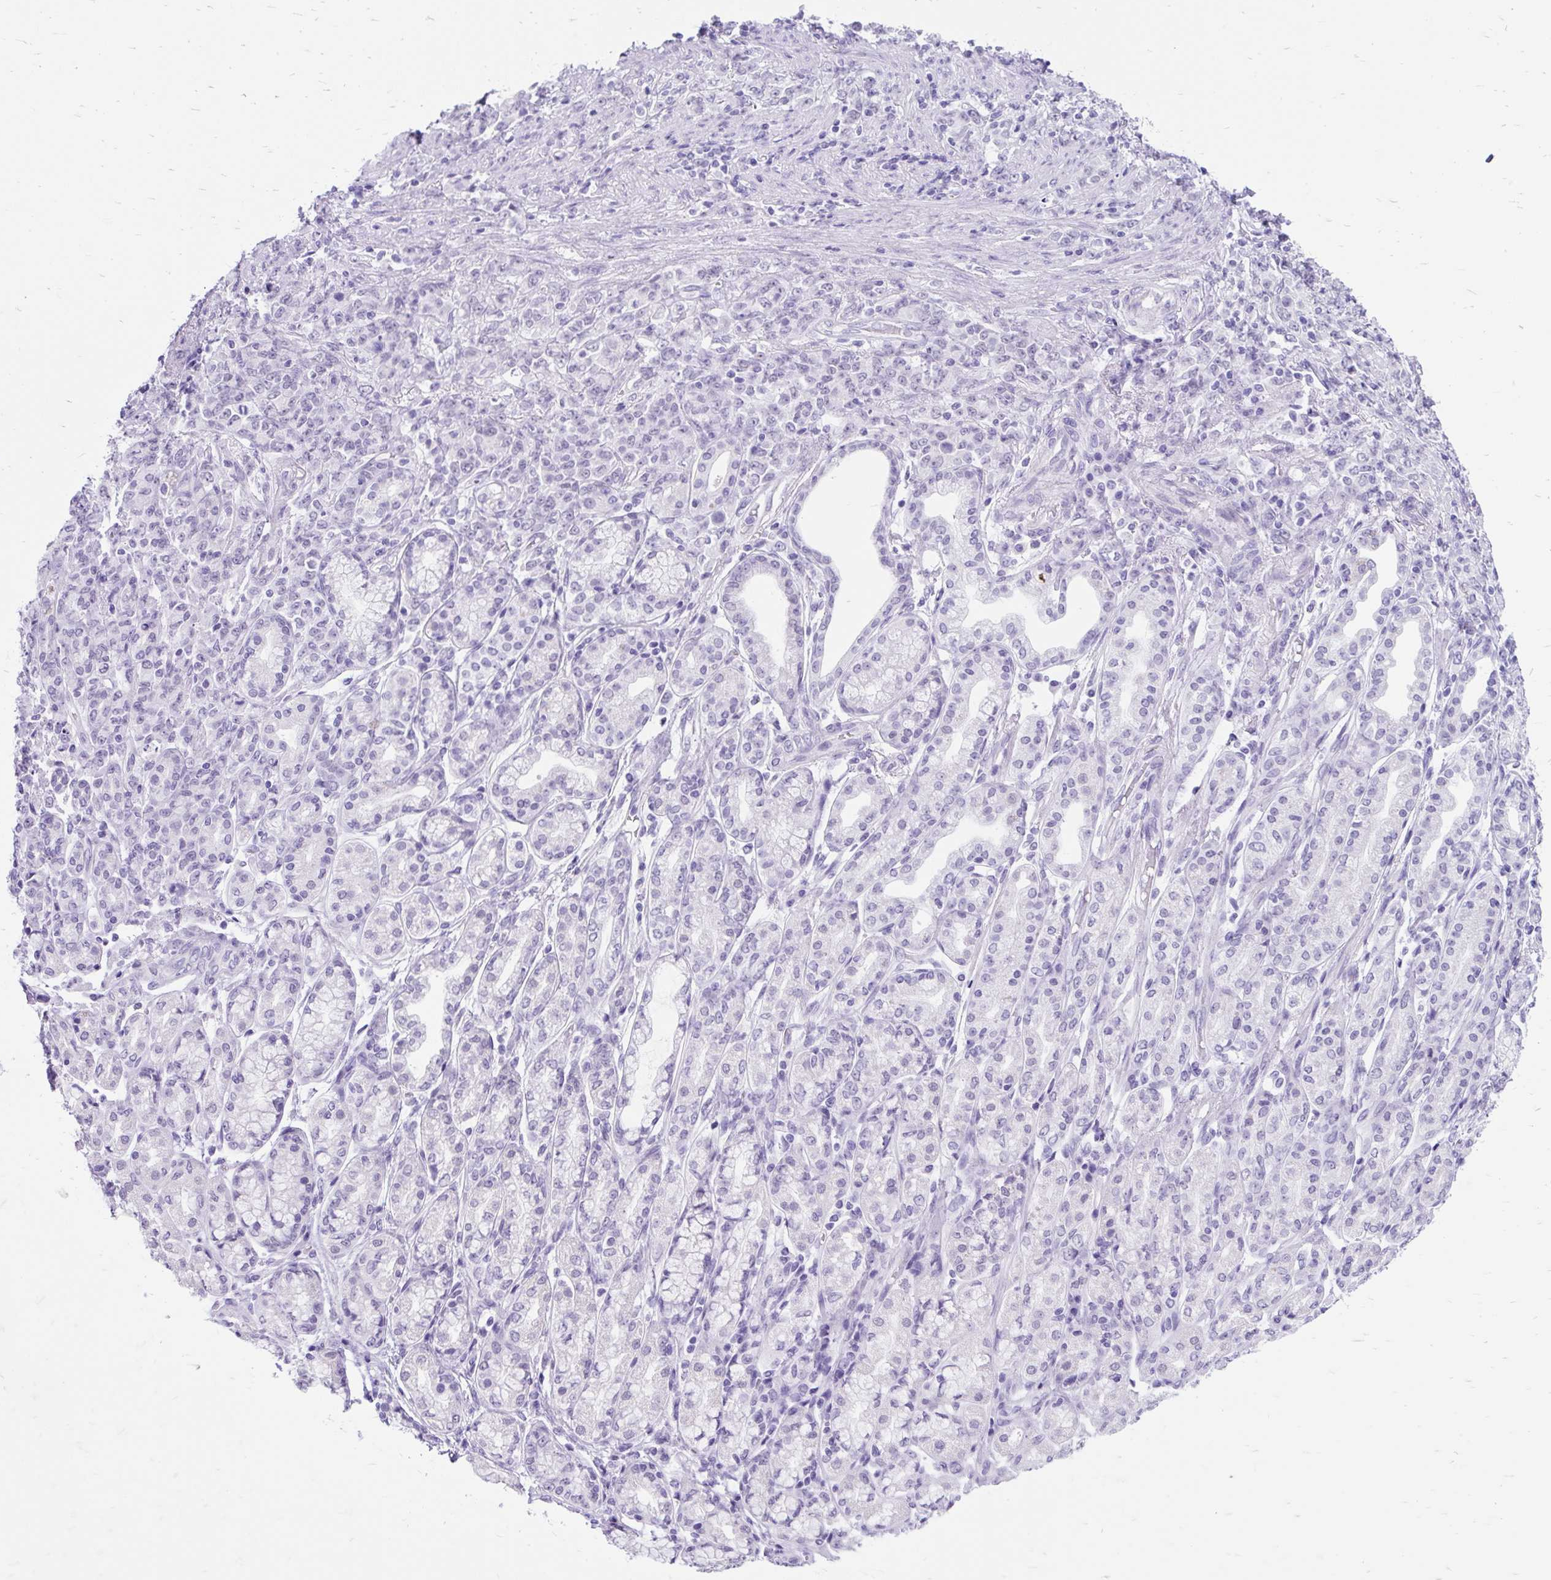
{"staining": {"intensity": "negative", "quantity": "none", "location": "none"}, "tissue": "stomach cancer", "cell_type": "Tumor cells", "image_type": "cancer", "snomed": [{"axis": "morphology", "description": "Adenocarcinoma, NOS"}, {"axis": "topography", "description": "Stomach"}], "caption": "Tumor cells are negative for protein expression in human stomach cancer (adenocarcinoma). Brightfield microscopy of immunohistochemistry (IHC) stained with DAB (brown) and hematoxylin (blue), captured at high magnification.", "gene": "SCGB1A1", "patient": {"sex": "female", "age": 79}}